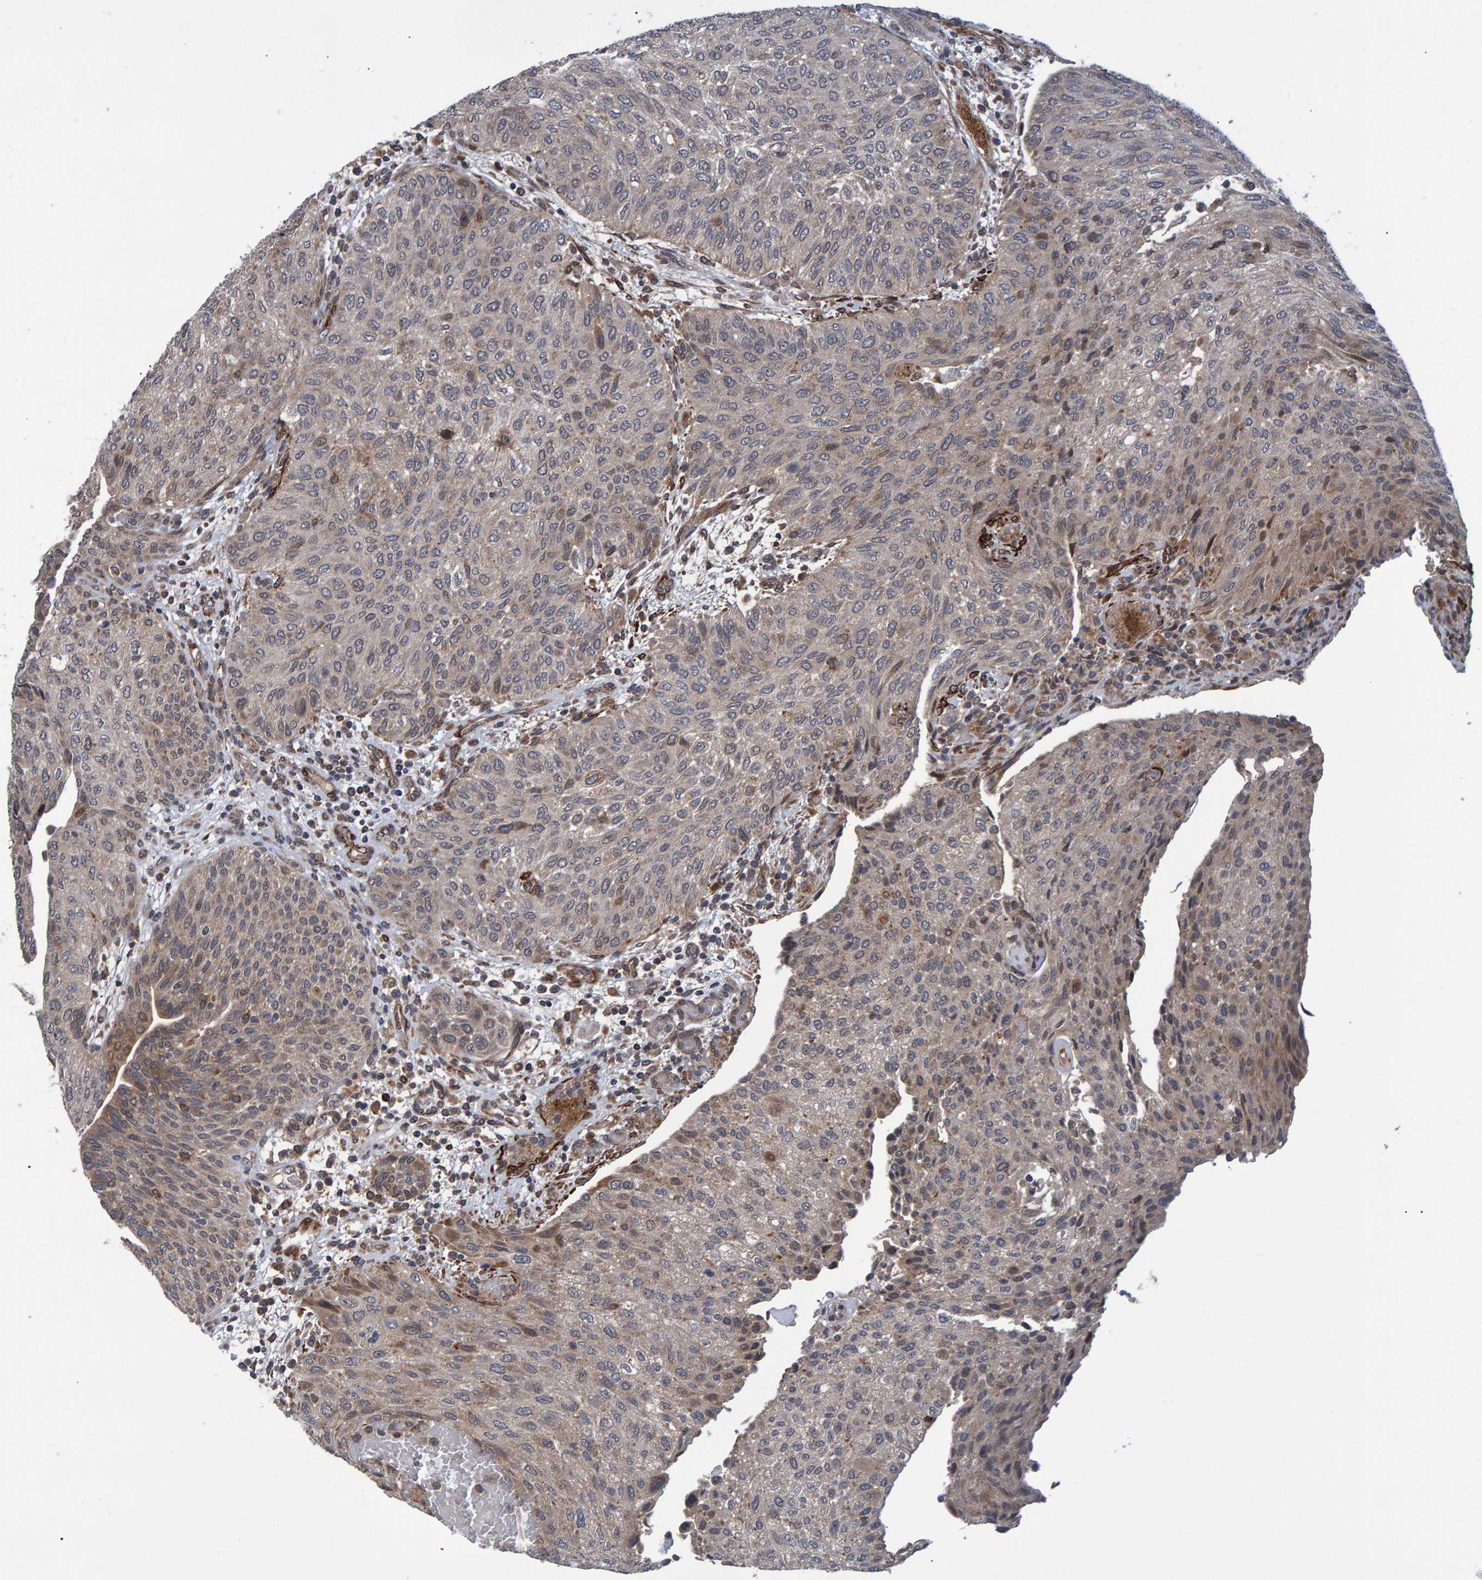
{"staining": {"intensity": "weak", "quantity": "<25%", "location": "cytoplasmic/membranous"}, "tissue": "urothelial cancer", "cell_type": "Tumor cells", "image_type": "cancer", "snomed": [{"axis": "morphology", "description": "Urothelial carcinoma, Low grade"}, {"axis": "morphology", "description": "Urothelial carcinoma, High grade"}, {"axis": "topography", "description": "Urinary bladder"}], "caption": "The photomicrograph demonstrates no significant expression in tumor cells of urothelial carcinoma (low-grade).", "gene": "ATP6V1H", "patient": {"sex": "male", "age": 35}}